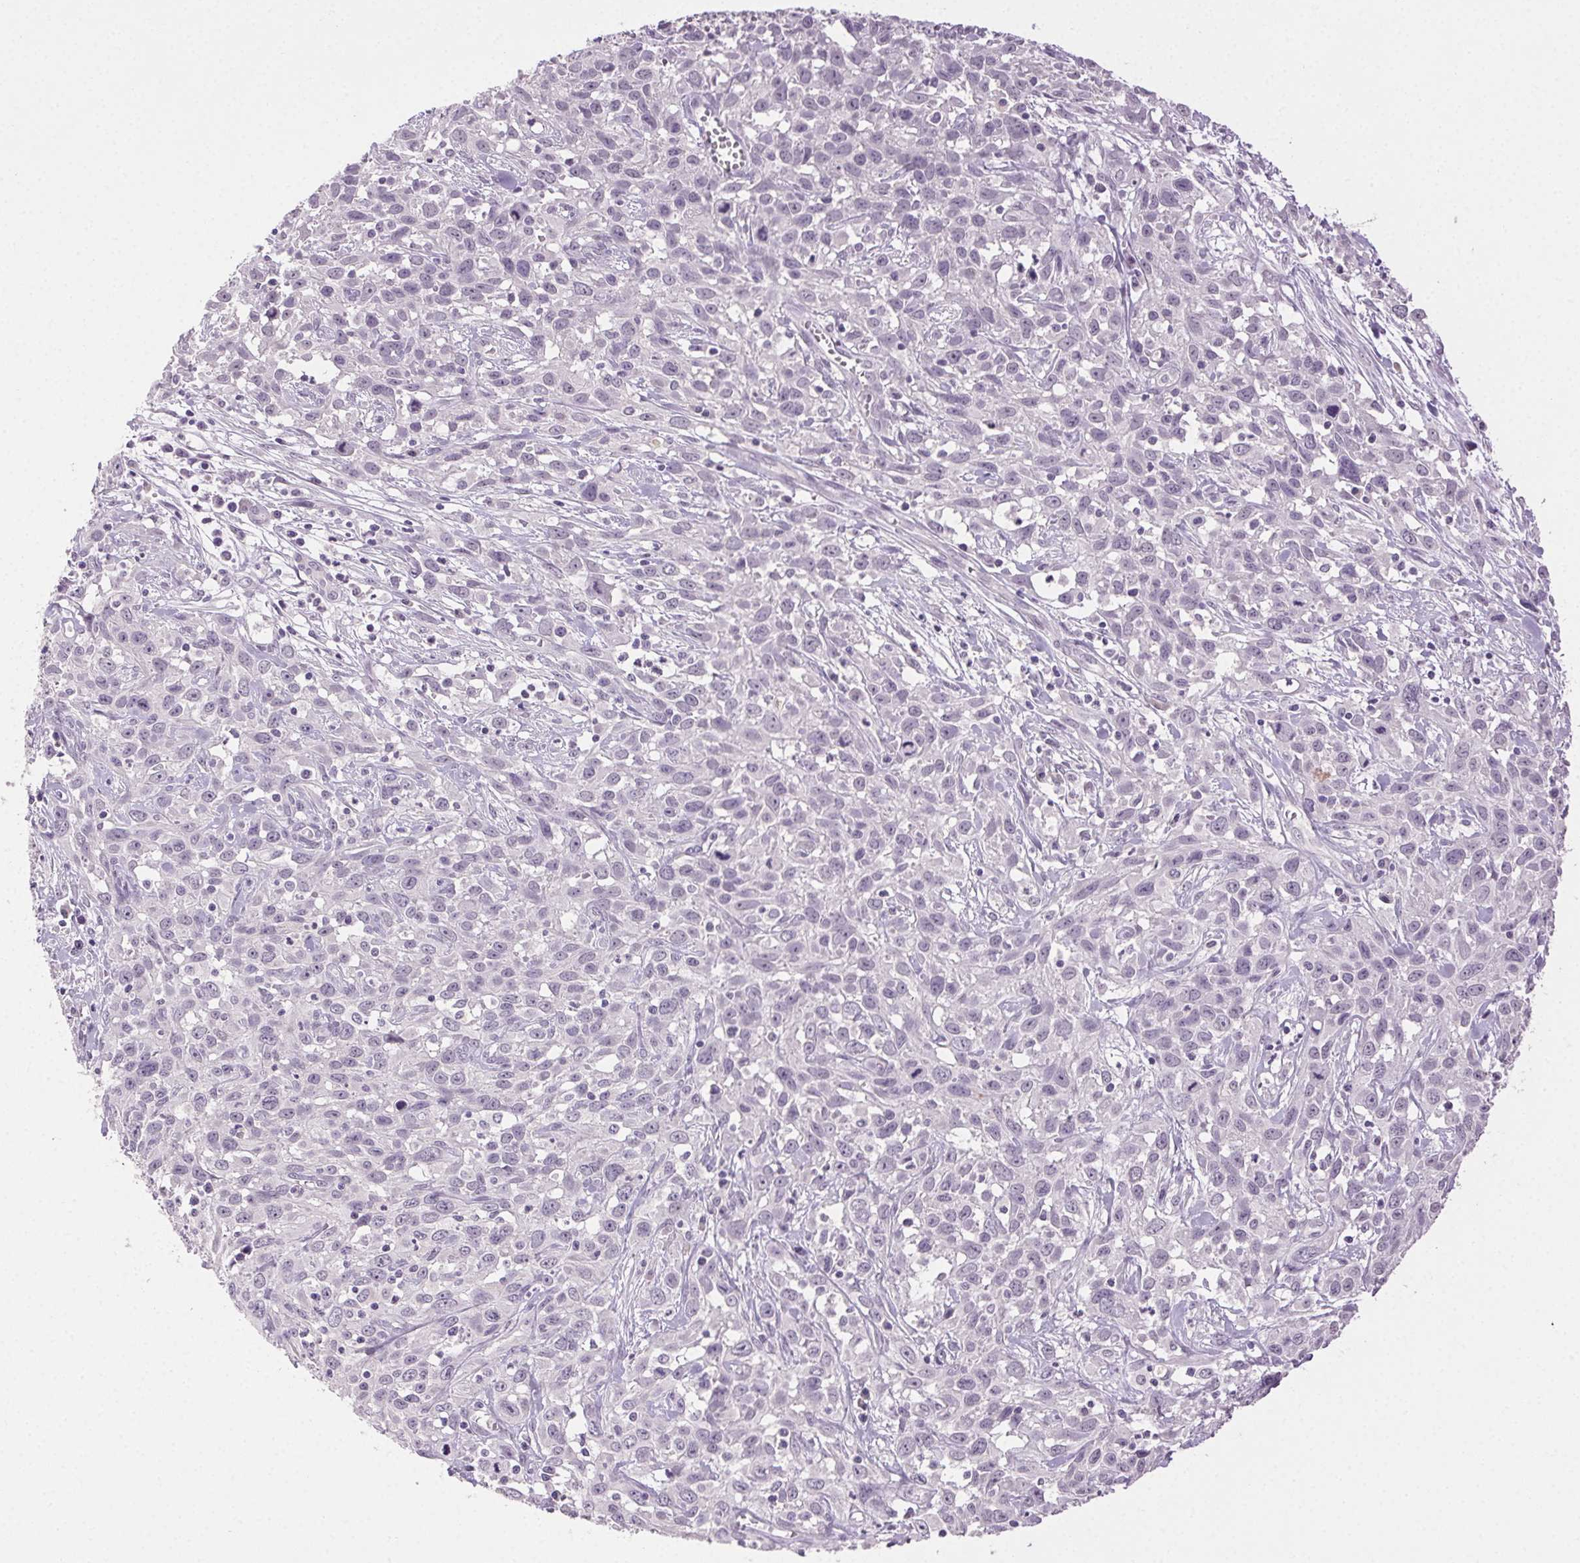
{"staining": {"intensity": "negative", "quantity": "none", "location": "none"}, "tissue": "cervical cancer", "cell_type": "Tumor cells", "image_type": "cancer", "snomed": [{"axis": "morphology", "description": "Squamous cell carcinoma, NOS"}, {"axis": "topography", "description": "Cervix"}], "caption": "This is an immunohistochemistry (IHC) histopathology image of squamous cell carcinoma (cervical). There is no staining in tumor cells.", "gene": "CLDN10", "patient": {"sex": "female", "age": 38}}